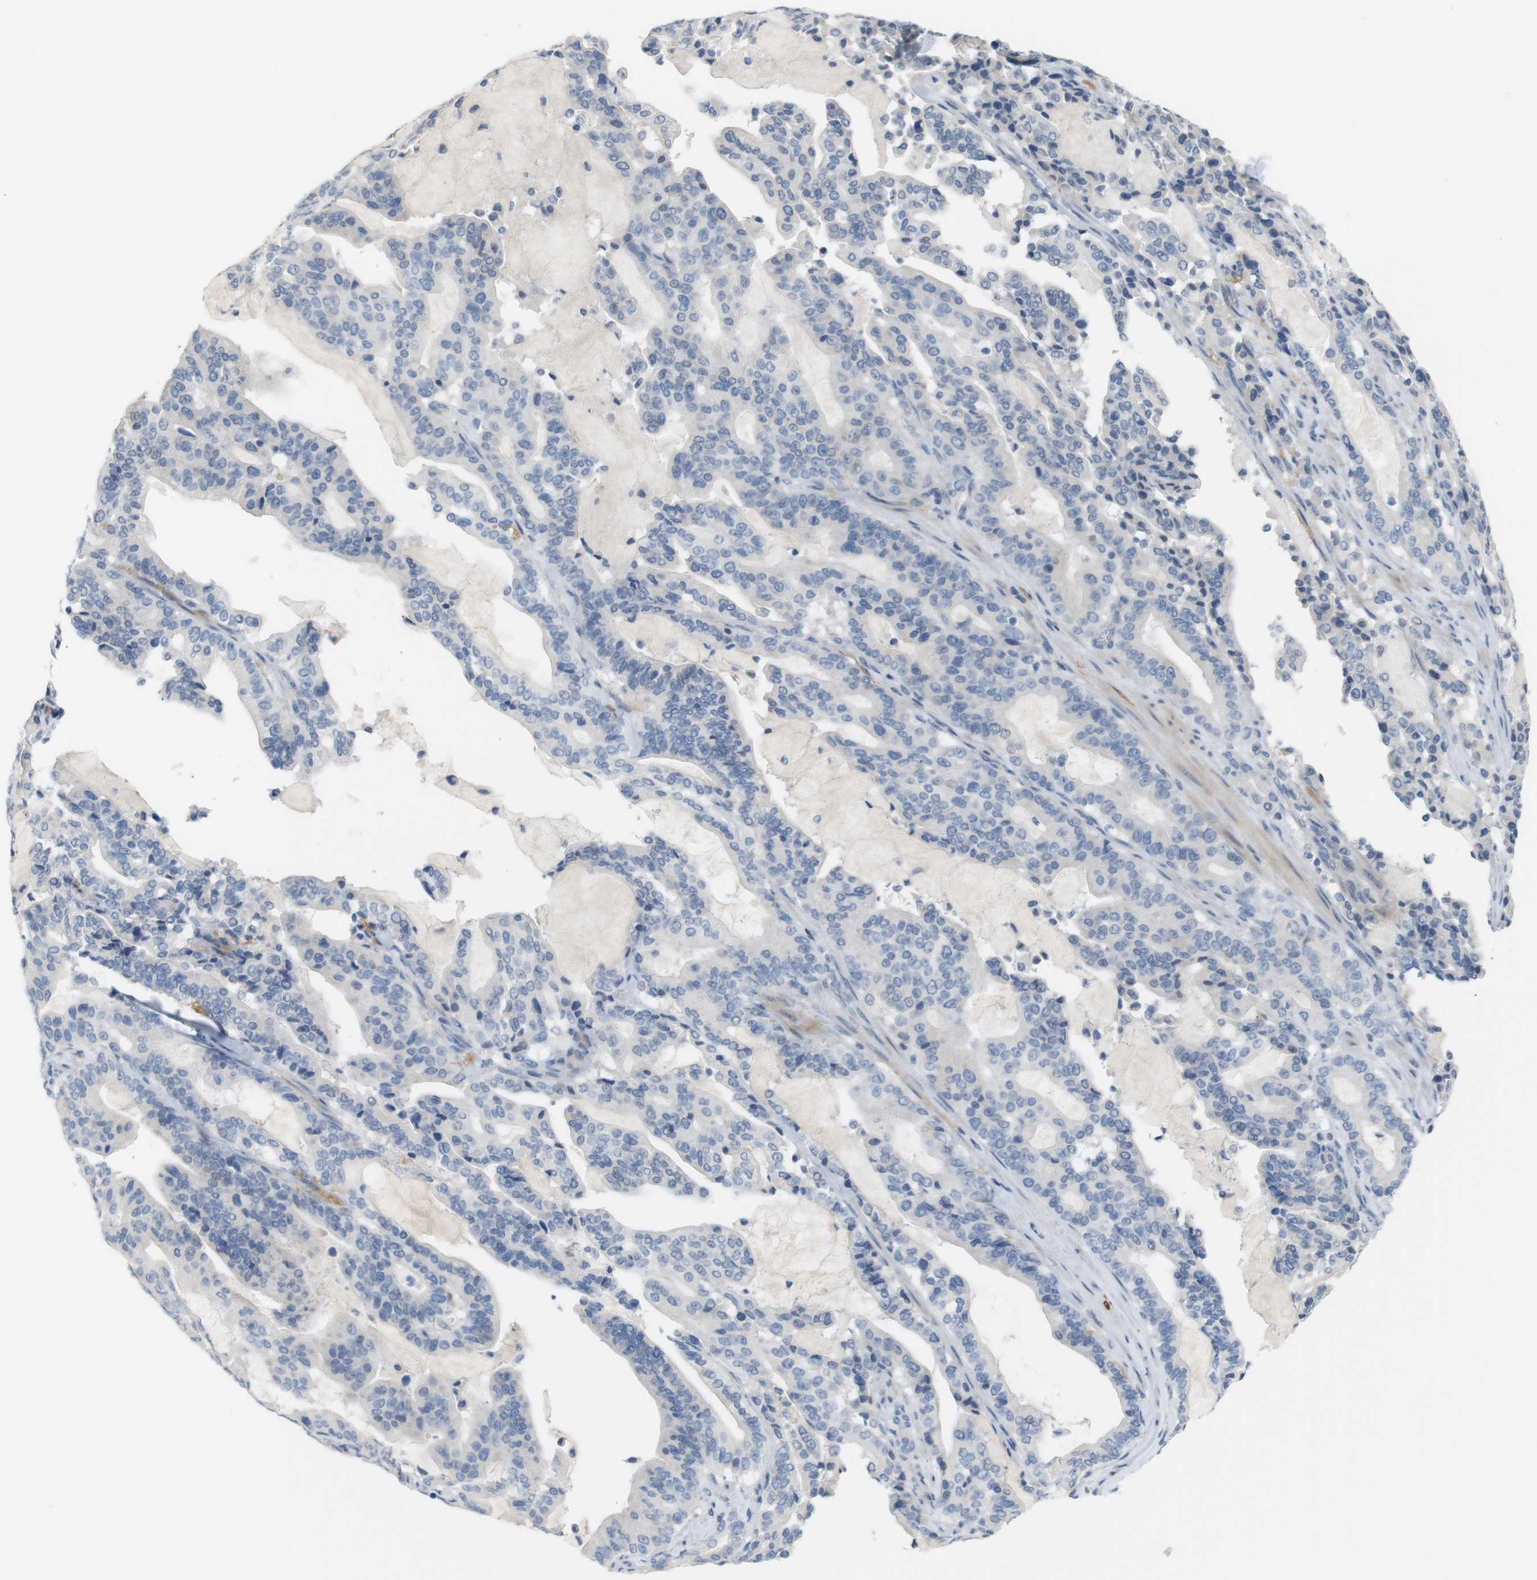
{"staining": {"intensity": "negative", "quantity": "none", "location": "none"}, "tissue": "pancreatic cancer", "cell_type": "Tumor cells", "image_type": "cancer", "snomed": [{"axis": "morphology", "description": "Adenocarcinoma, NOS"}, {"axis": "topography", "description": "Pancreas"}], "caption": "High power microscopy histopathology image of an immunohistochemistry (IHC) image of pancreatic cancer, revealing no significant staining in tumor cells.", "gene": "CHRM5", "patient": {"sex": "male", "age": 63}}